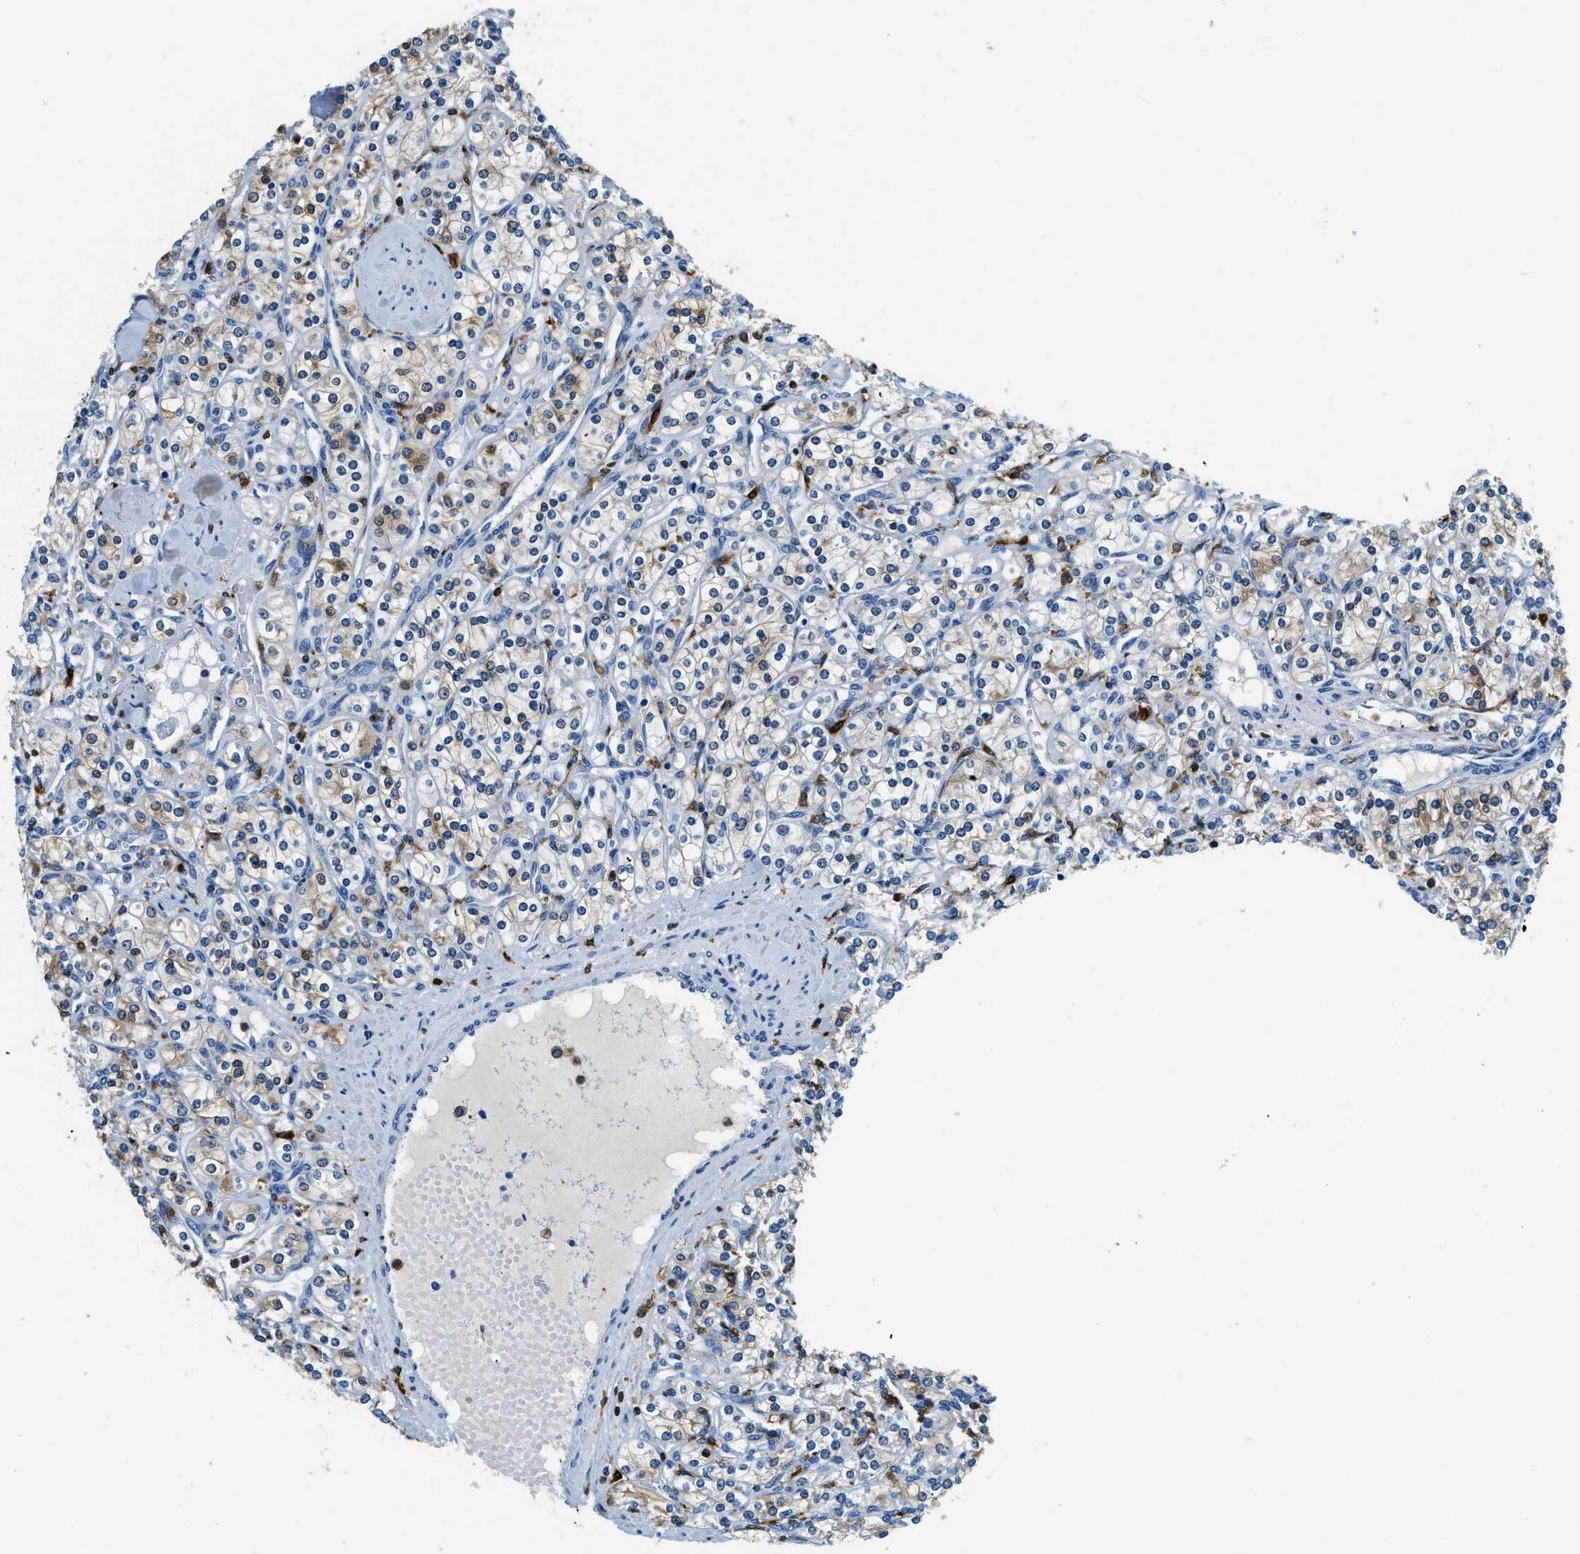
{"staining": {"intensity": "moderate", "quantity": "<25%", "location": "cytoplasmic/membranous"}, "tissue": "renal cancer", "cell_type": "Tumor cells", "image_type": "cancer", "snomed": [{"axis": "morphology", "description": "Adenocarcinoma, NOS"}, {"axis": "topography", "description": "Kidney"}], "caption": "Tumor cells show low levels of moderate cytoplasmic/membranous expression in approximately <25% of cells in human renal cancer. Immunohistochemistry (ihc) stains the protein in brown and the nuclei are stained blue.", "gene": "CAPG", "patient": {"sex": "male", "age": 77}}